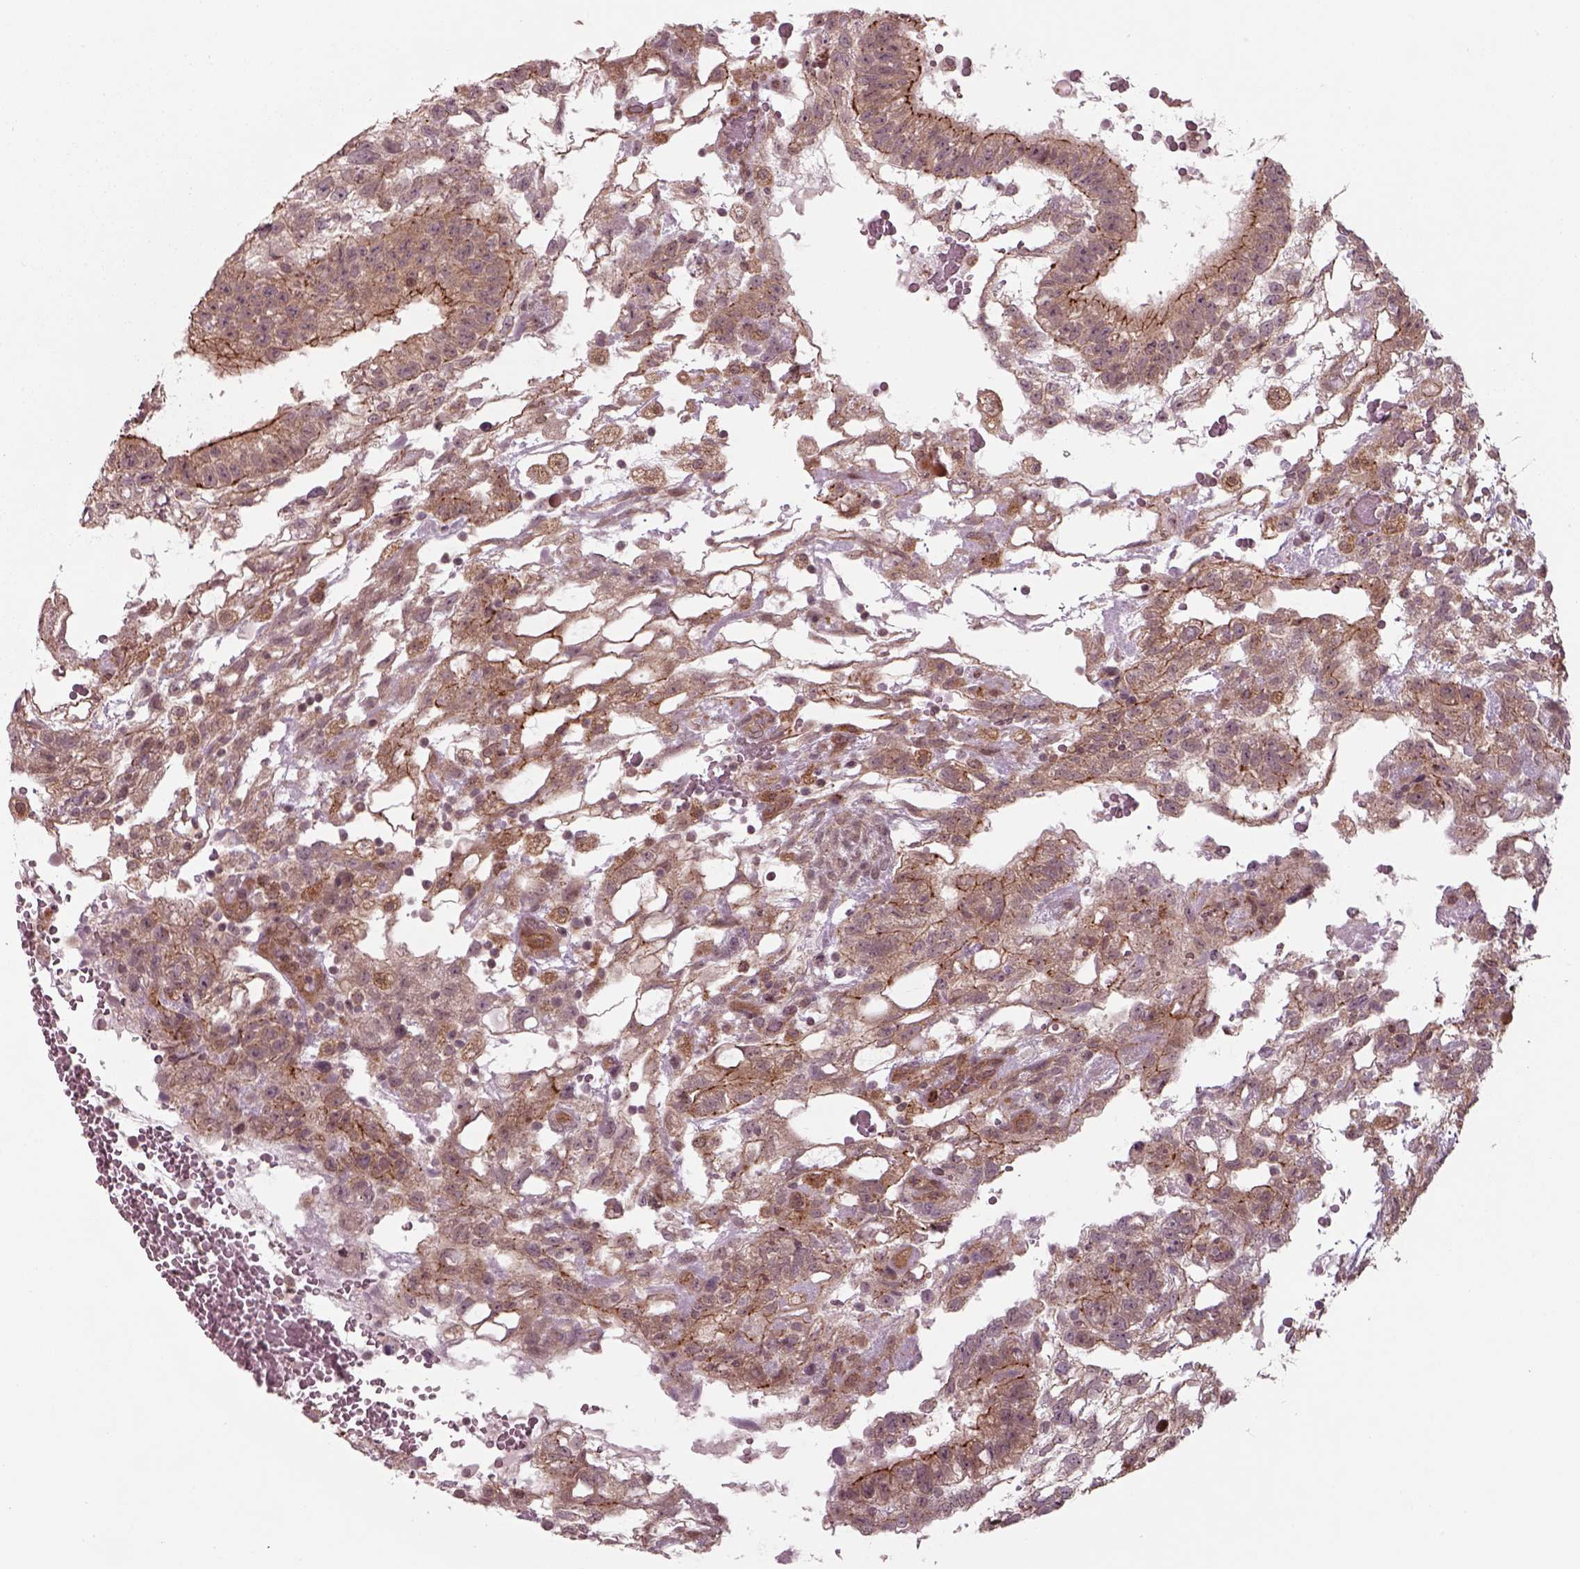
{"staining": {"intensity": "moderate", "quantity": ">75%", "location": "cytoplasmic/membranous"}, "tissue": "testis cancer", "cell_type": "Tumor cells", "image_type": "cancer", "snomed": [{"axis": "morphology", "description": "Carcinoma, Embryonal, NOS"}, {"axis": "topography", "description": "Testis"}], "caption": "Brown immunohistochemical staining in human testis embryonal carcinoma shows moderate cytoplasmic/membranous expression in approximately >75% of tumor cells.", "gene": "CHMP3", "patient": {"sex": "male", "age": 32}}